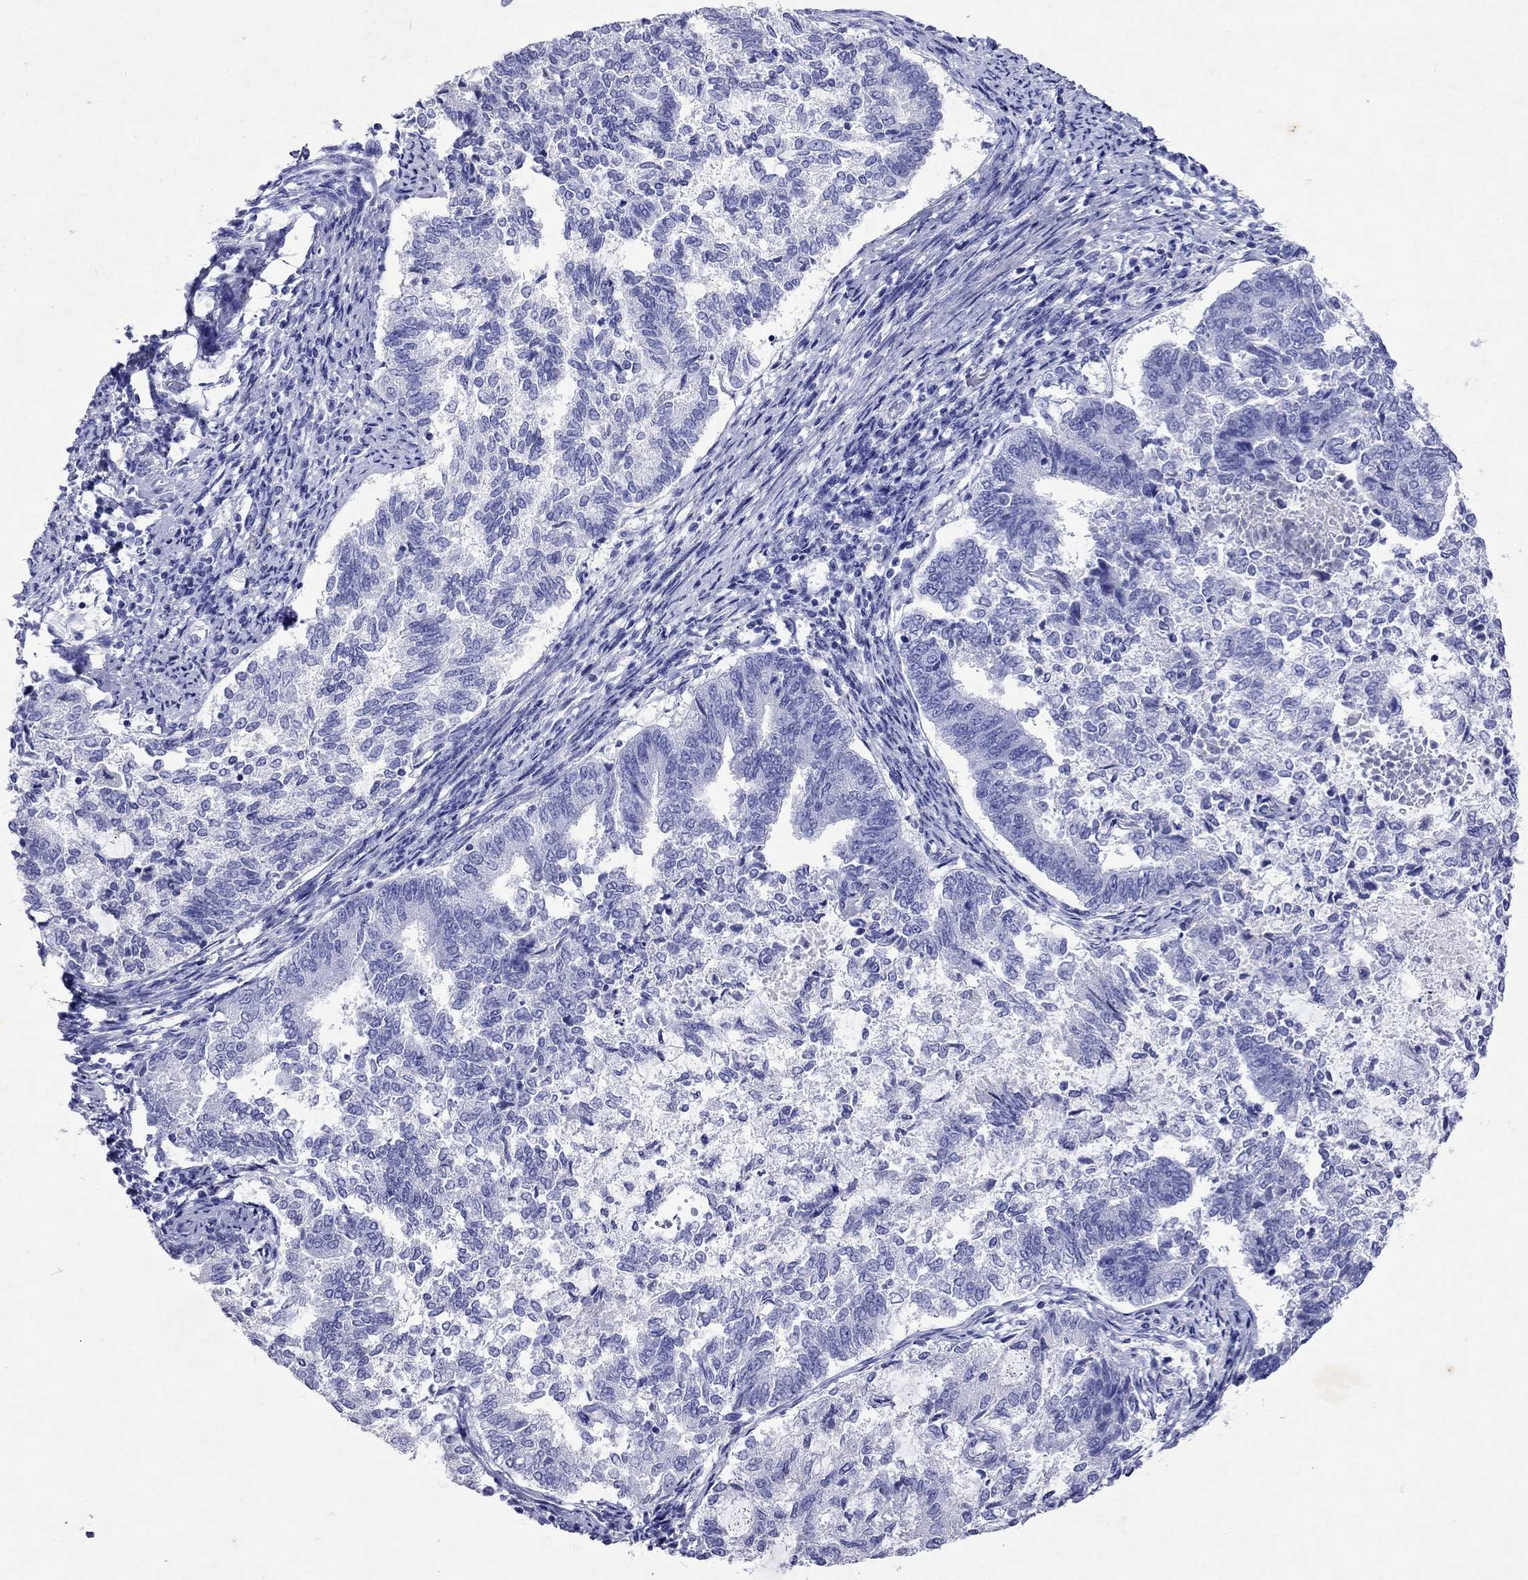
{"staining": {"intensity": "negative", "quantity": "none", "location": "none"}, "tissue": "endometrial cancer", "cell_type": "Tumor cells", "image_type": "cancer", "snomed": [{"axis": "morphology", "description": "Adenocarcinoma, NOS"}, {"axis": "topography", "description": "Endometrium"}], "caption": "Immunohistochemistry (IHC) micrograph of endometrial adenocarcinoma stained for a protein (brown), which displays no expression in tumor cells.", "gene": "ARMC12", "patient": {"sex": "female", "age": 65}}